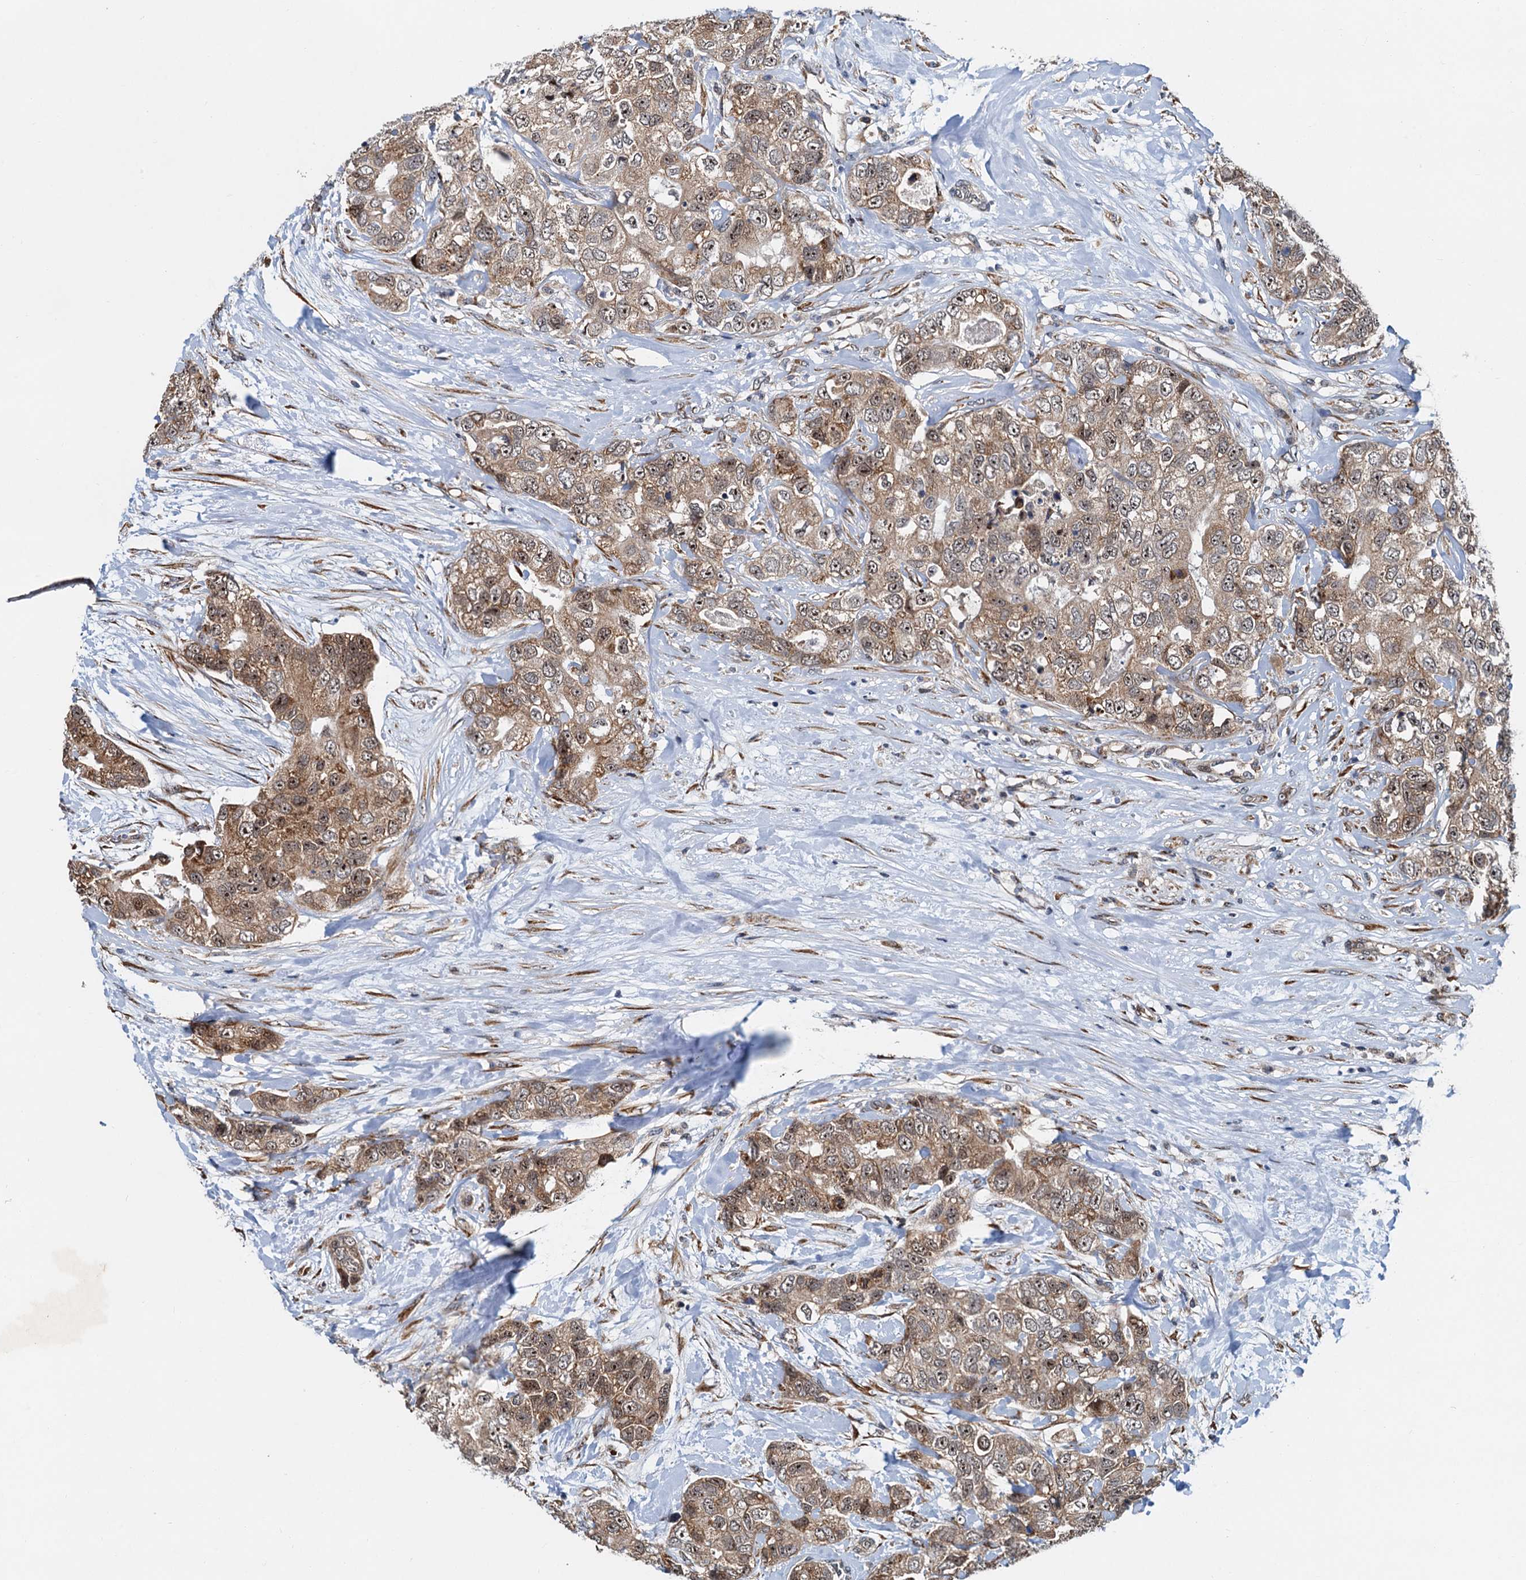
{"staining": {"intensity": "moderate", "quantity": ">75%", "location": "cytoplasmic/membranous,nuclear"}, "tissue": "breast cancer", "cell_type": "Tumor cells", "image_type": "cancer", "snomed": [{"axis": "morphology", "description": "Duct carcinoma"}, {"axis": "topography", "description": "Breast"}], "caption": "This is an image of IHC staining of intraductal carcinoma (breast), which shows moderate positivity in the cytoplasmic/membranous and nuclear of tumor cells.", "gene": "DNAJC21", "patient": {"sex": "female", "age": 62}}